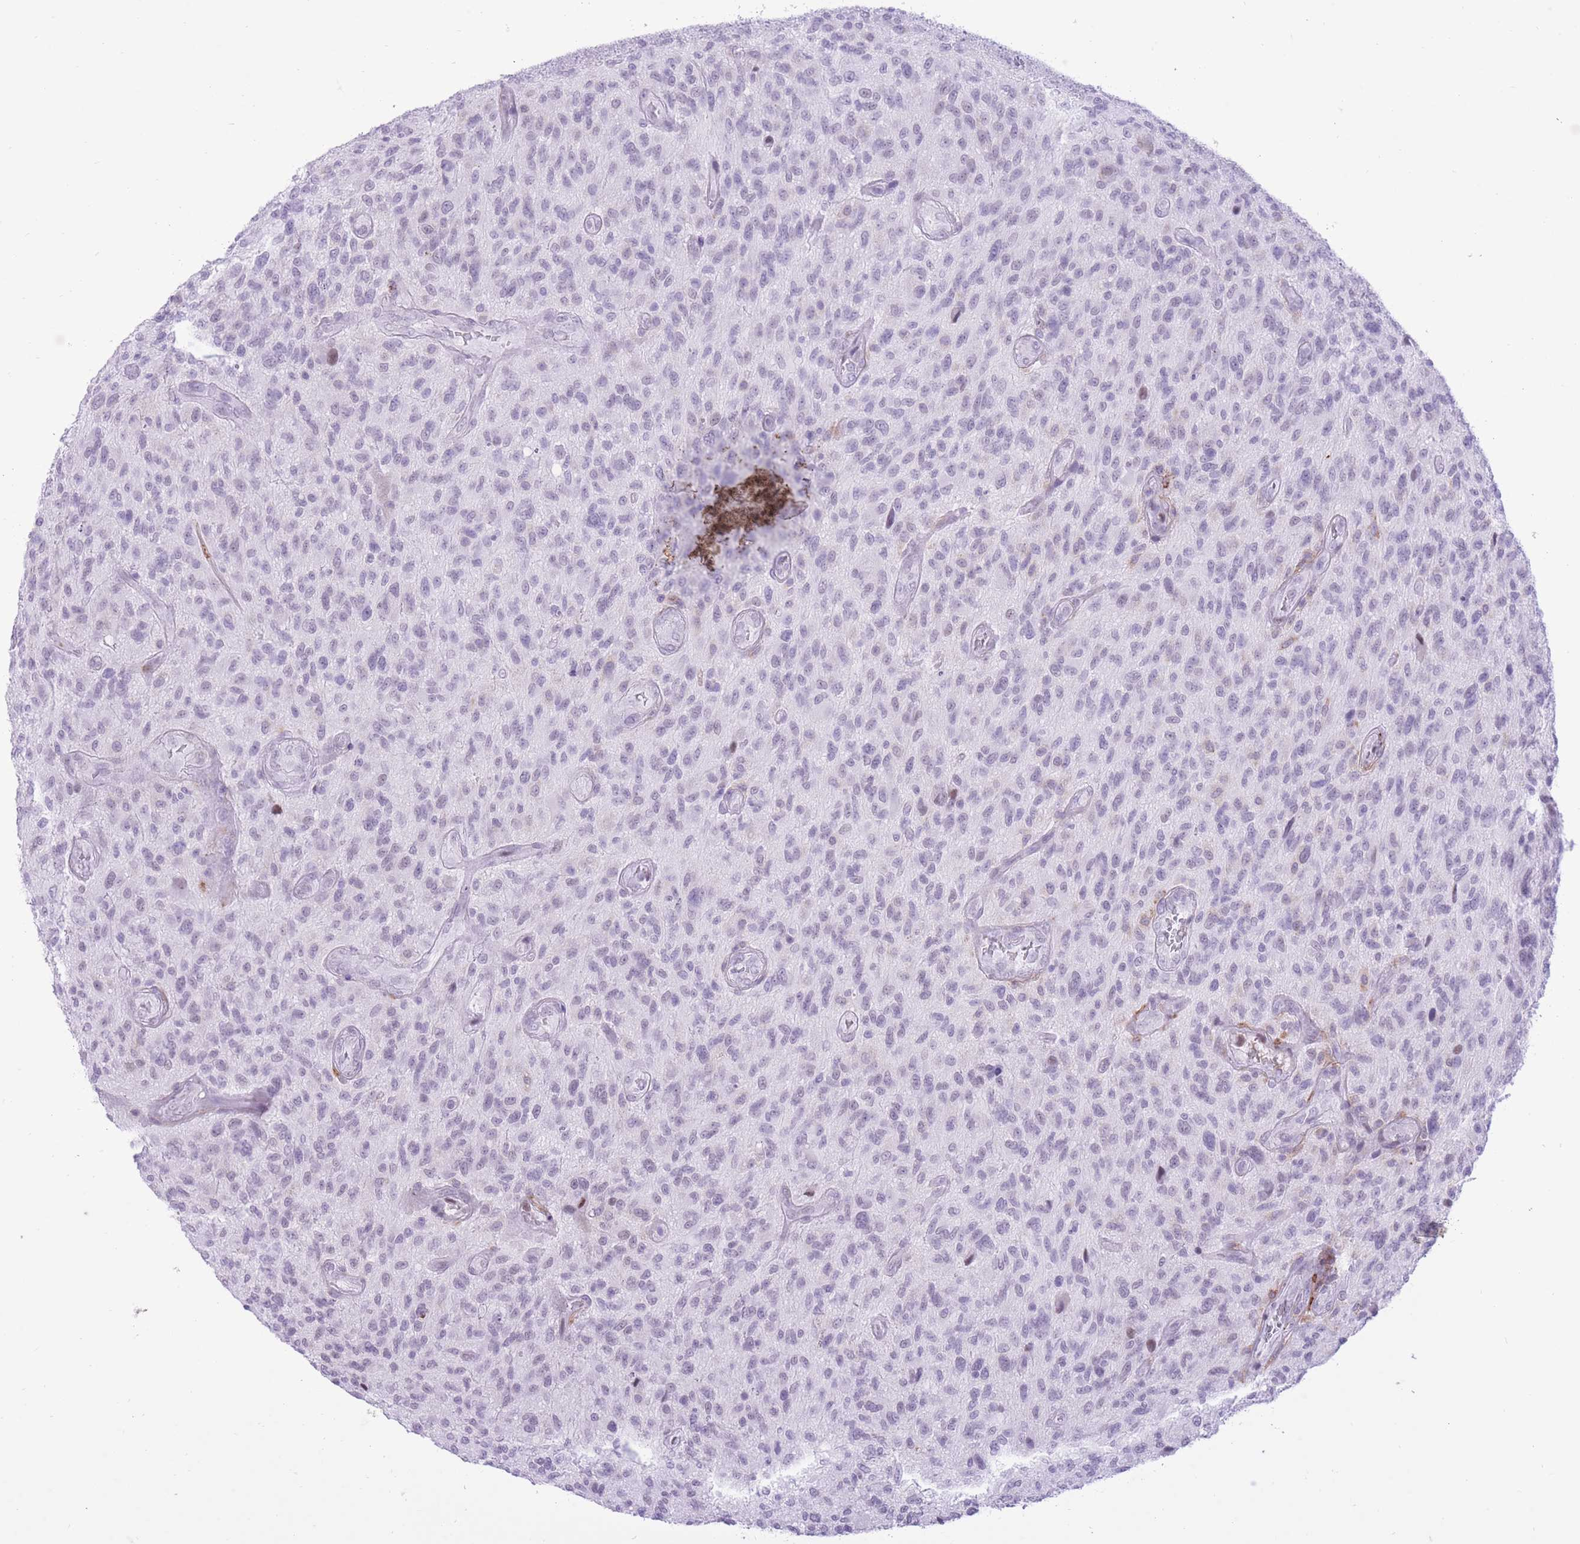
{"staining": {"intensity": "negative", "quantity": "none", "location": "none"}, "tissue": "glioma", "cell_type": "Tumor cells", "image_type": "cancer", "snomed": [{"axis": "morphology", "description": "Glioma, malignant, High grade"}, {"axis": "topography", "description": "Brain"}], "caption": "The histopathology image exhibits no significant positivity in tumor cells of malignant glioma (high-grade).", "gene": "MEIS3", "patient": {"sex": "male", "age": 47}}